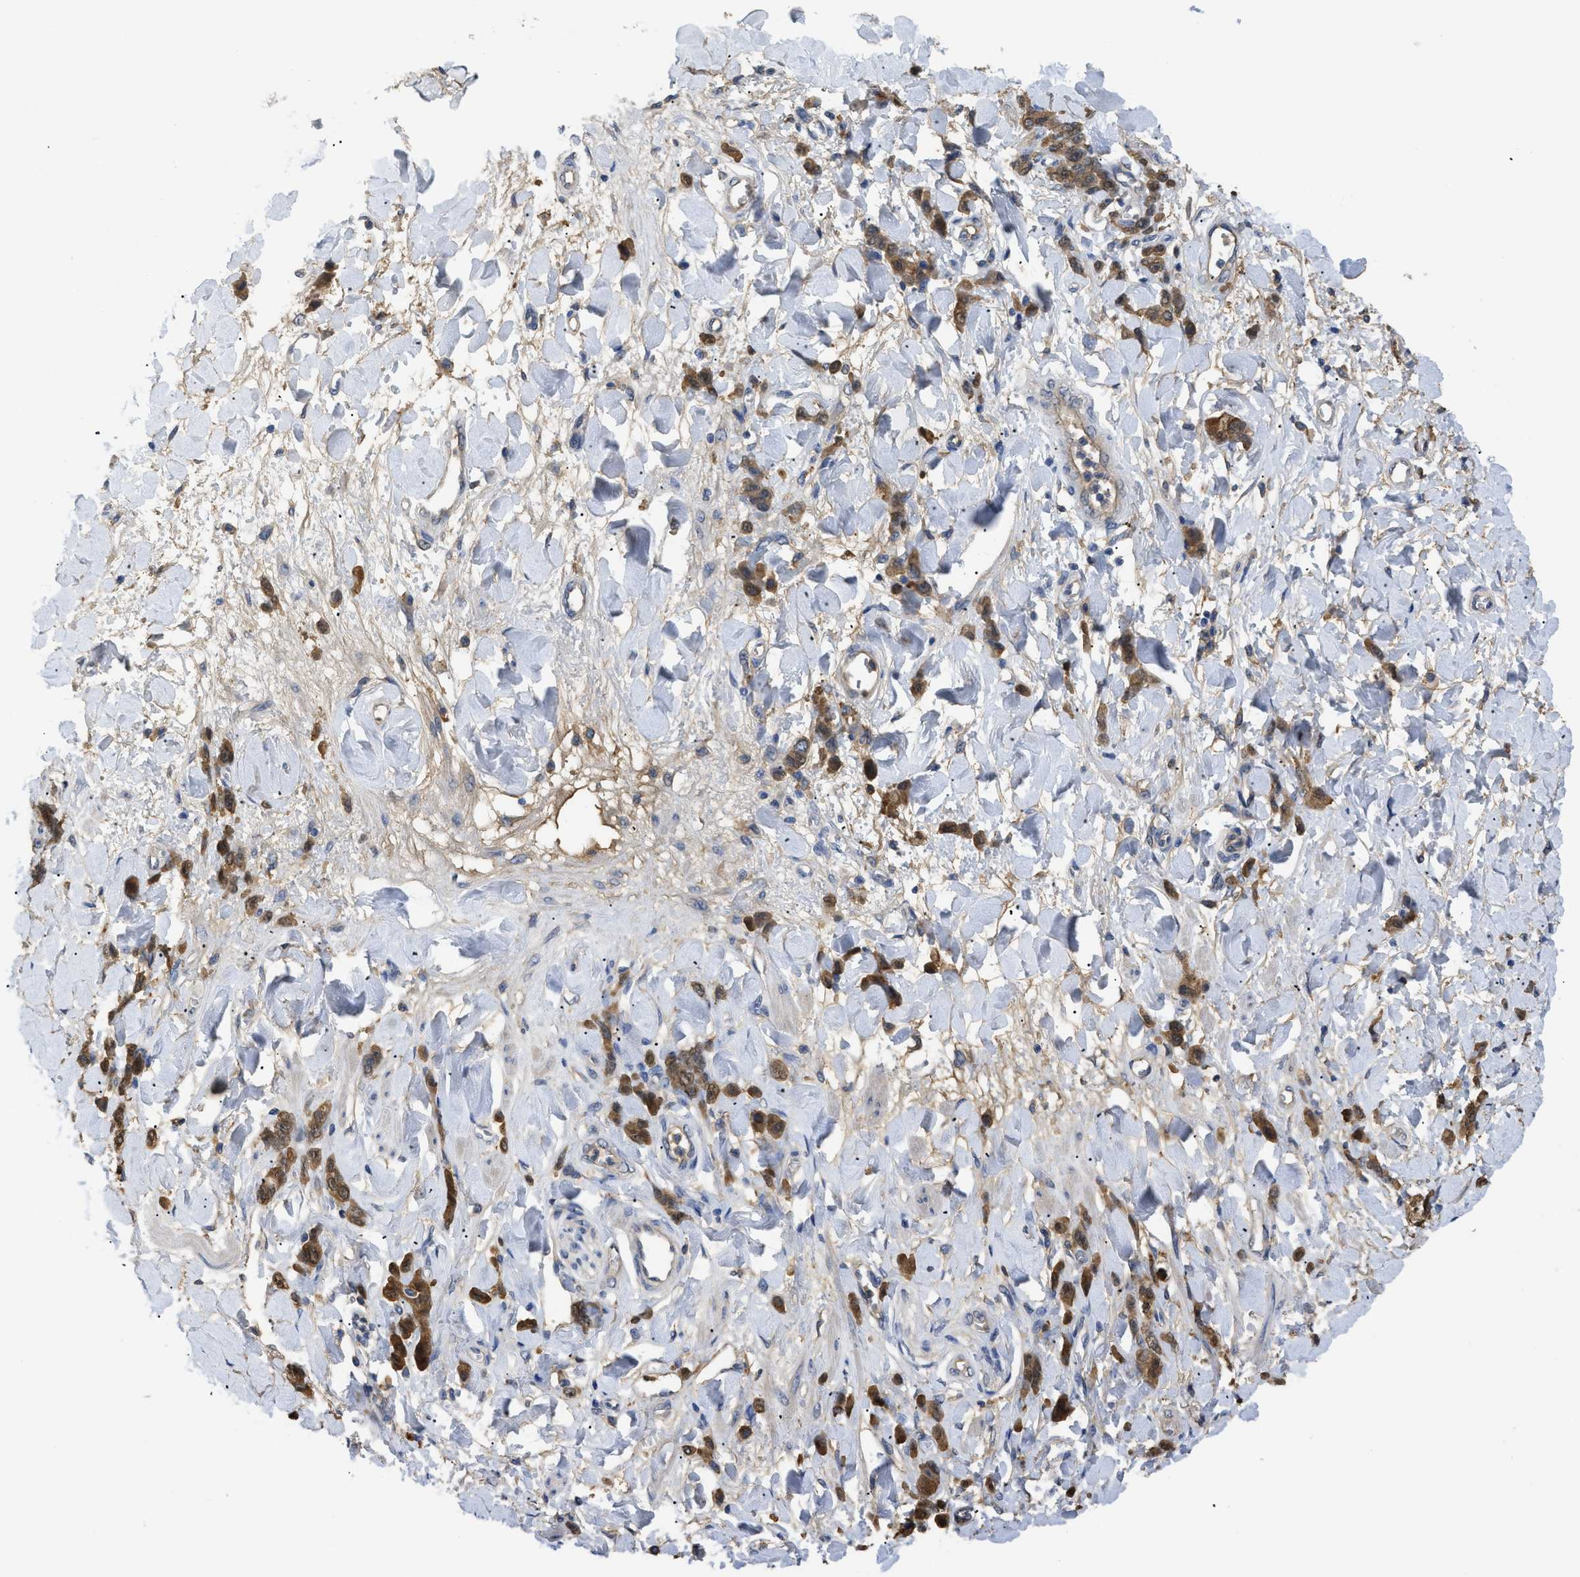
{"staining": {"intensity": "moderate", "quantity": ">75%", "location": "cytoplasmic/membranous"}, "tissue": "stomach cancer", "cell_type": "Tumor cells", "image_type": "cancer", "snomed": [{"axis": "morphology", "description": "Normal tissue, NOS"}, {"axis": "morphology", "description": "Adenocarcinoma, NOS"}, {"axis": "topography", "description": "Stomach"}], "caption": "Immunohistochemistry photomicrograph of neoplastic tissue: adenocarcinoma (stomach) stained using IHC reveals medium levels of moderate protein expression localized specifically in the cytoplasmic/membranous of tumor cells, appearing as a cytoplasmic/membranous brown color.", "gene": "ANXA4", "patient": {"sex": "male", "age": 82}}